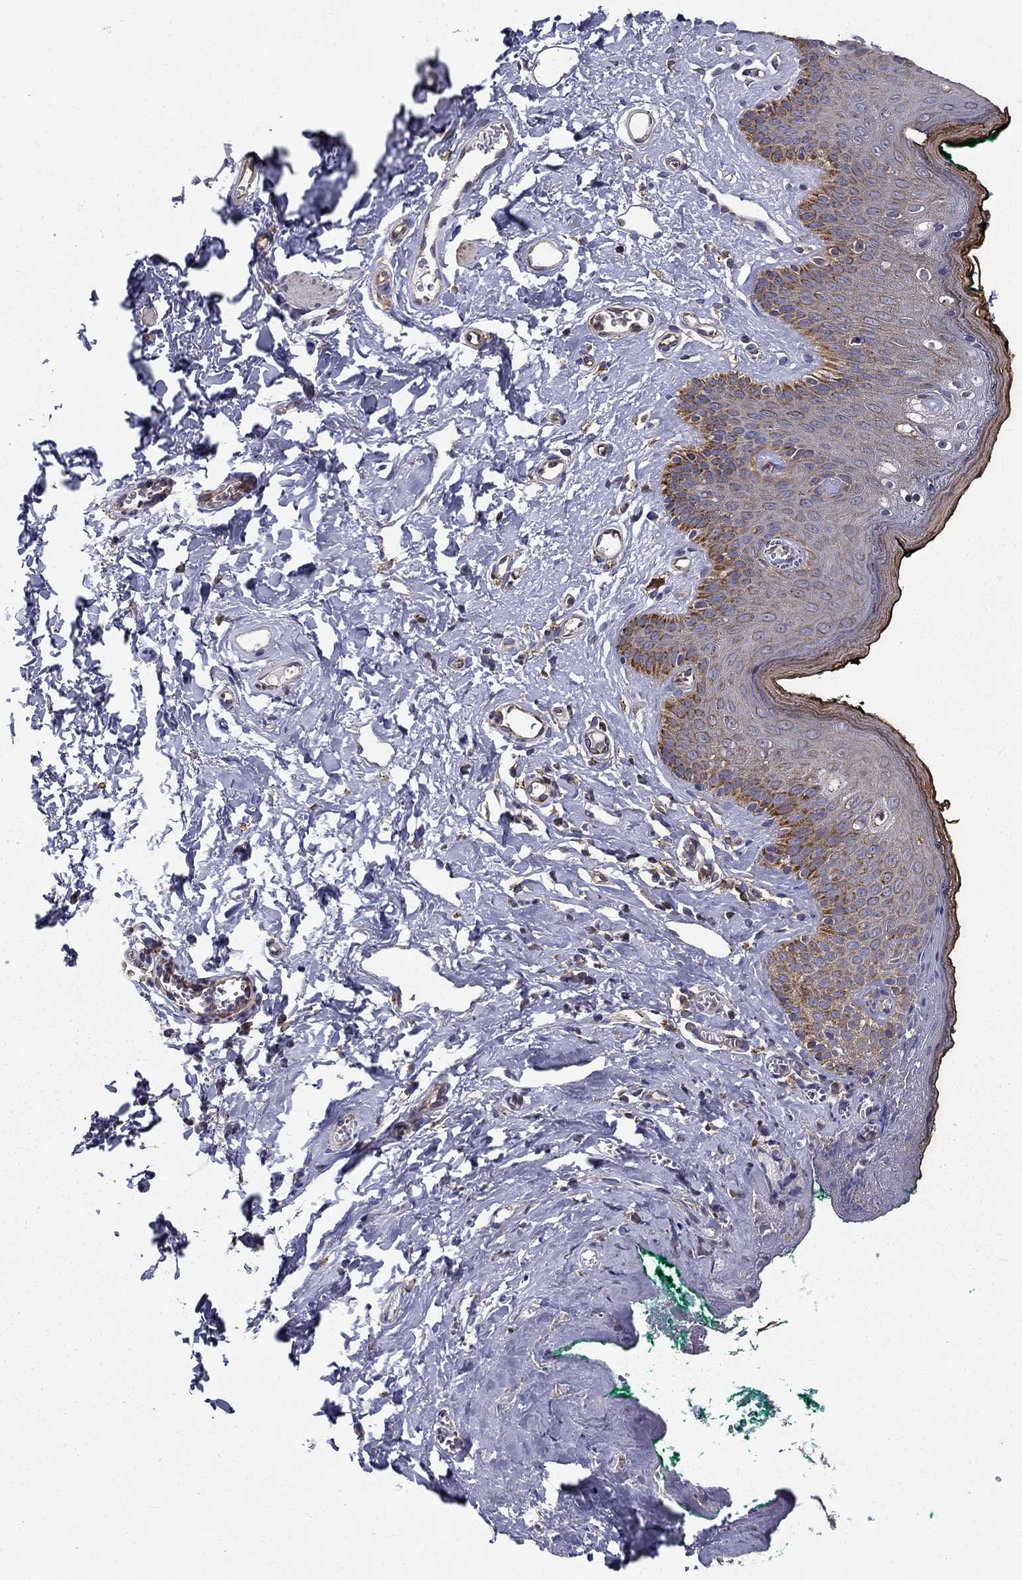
{"staining": {"intensity": "strong", "quantity": "25%-75%", "location": "cytoplasmic/membranous"}, "tissue": "skin", "cell_type": "Epidermal cells", "image_type": "normal", "snomed": [{"axis": "morphology", "description": "Normal tissue, NOS"}, {"axis": "topography", "description": "Vulva"}], "caption": "A high-resolution histopathology image shows IHC staining of unremarkable skin, which displays strong cytoplasmic/membranous positivity in approximately 25%-75% of epidermal cells. Nuclei are stained in blue.", "gene": "ALDH4A1", "patient": {"sex": "female", "age": 66}}